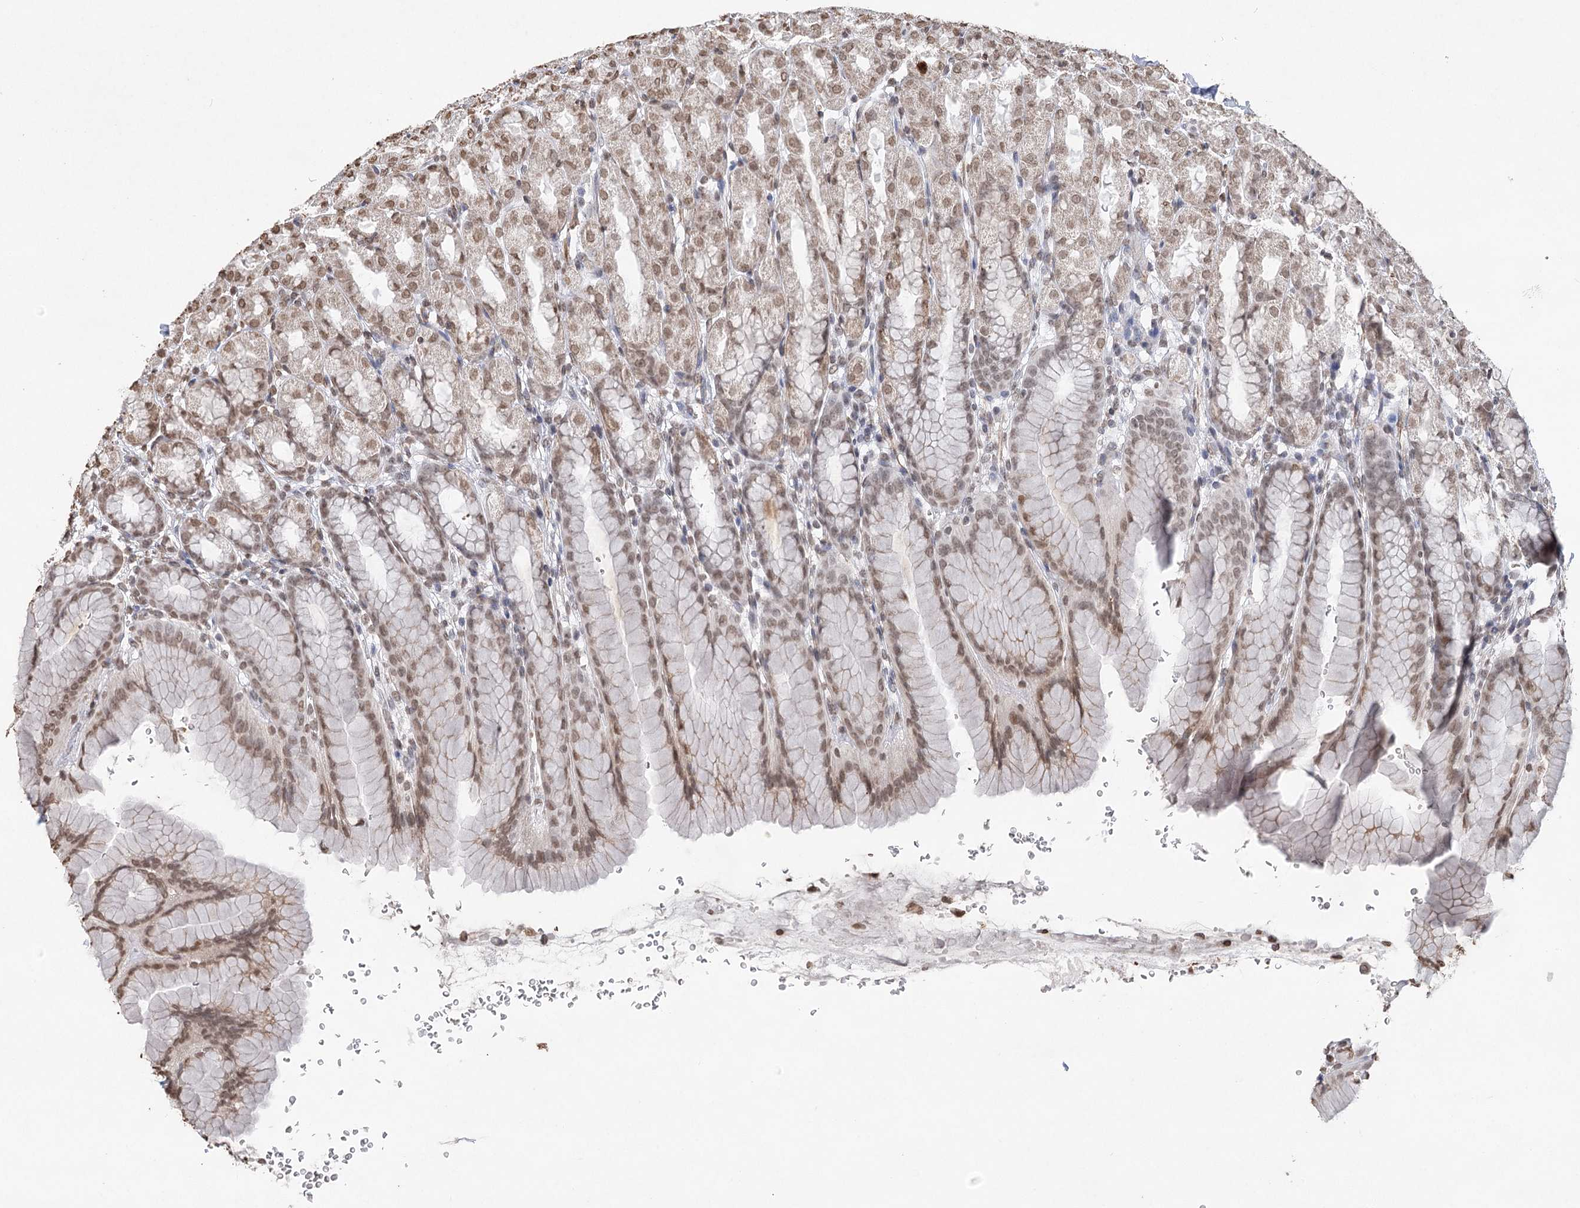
{"staining": {"intensity": "weak", "quantity": "25%-75%", "location": "nuclear"}, "tissue": "stomach", "cell_type": "Glandular cells", "image_type": "normal", "snomed": [{"axis": "morphology", "description": "Normal tissue, NOS"}, {"axis": "topography", "description": "Stomach"}], "caption": "This photomicrograph shows normal stomach stained with immunohistochemistry to label a protein in brown. The nuclear of glandular cells show weak positivity for the protein. Nuclei are counter-stained blue.", "gene": "ENSG00000275740", "patient": {"sex": "male", "age": 42}}